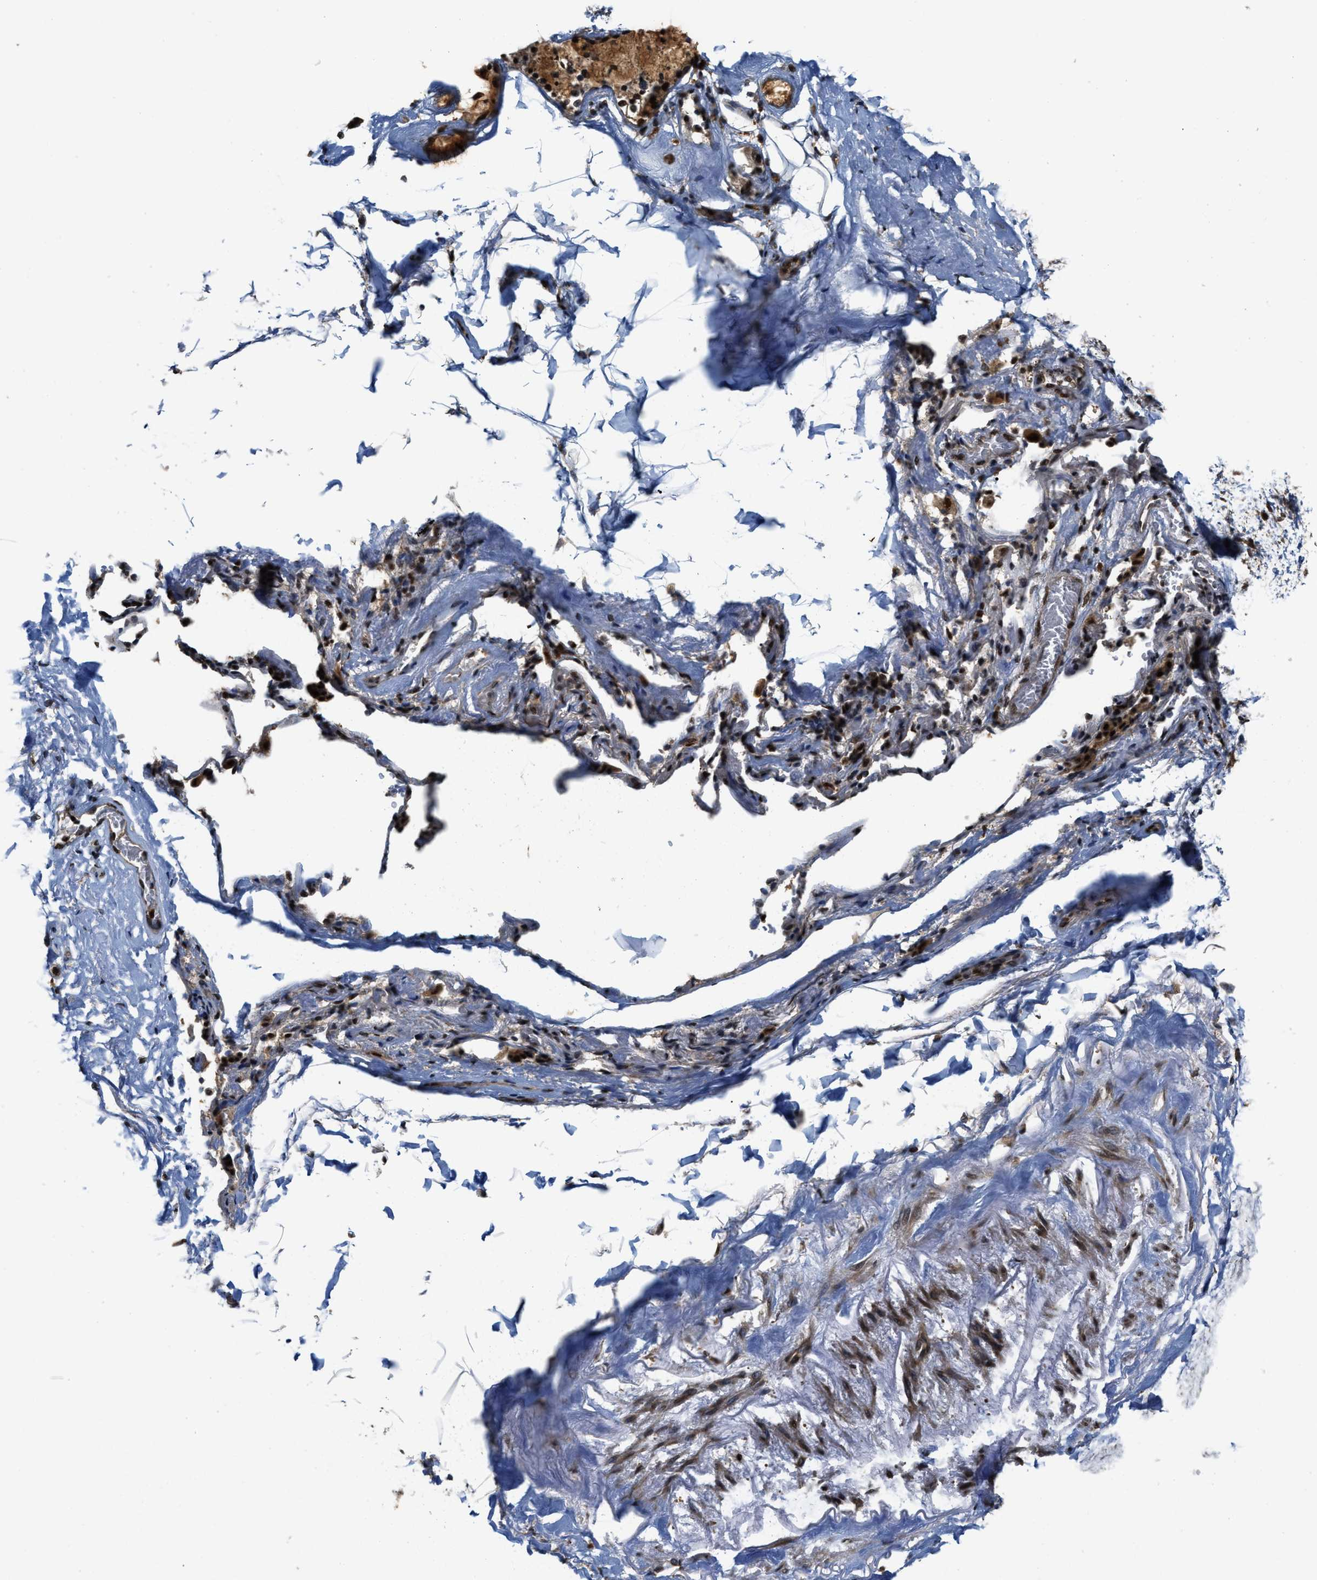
{"staining": {"intensity": "strong", "quantity": ">75%", "location": "cytoplasmic/membranous,nuclear"}, "tissue": "adipose tissue", "cell_type": "Adipocytes", "image_type": "normal", "snomed": [{"axis": "morphology", "description": "Normal tissue, NOS"}, {"axis": "topography", "description": "Cartilage tissue"}, {"axis": "topography", "description": "Lung"}], "caption": "Unremarkable adipose tissue displays strong cytoplasmic/membranous,nuclear expression in approximately >75% of adipocytes.", "gene": "SERTAD2", "patient": {"sex": "female", "age": 77}}